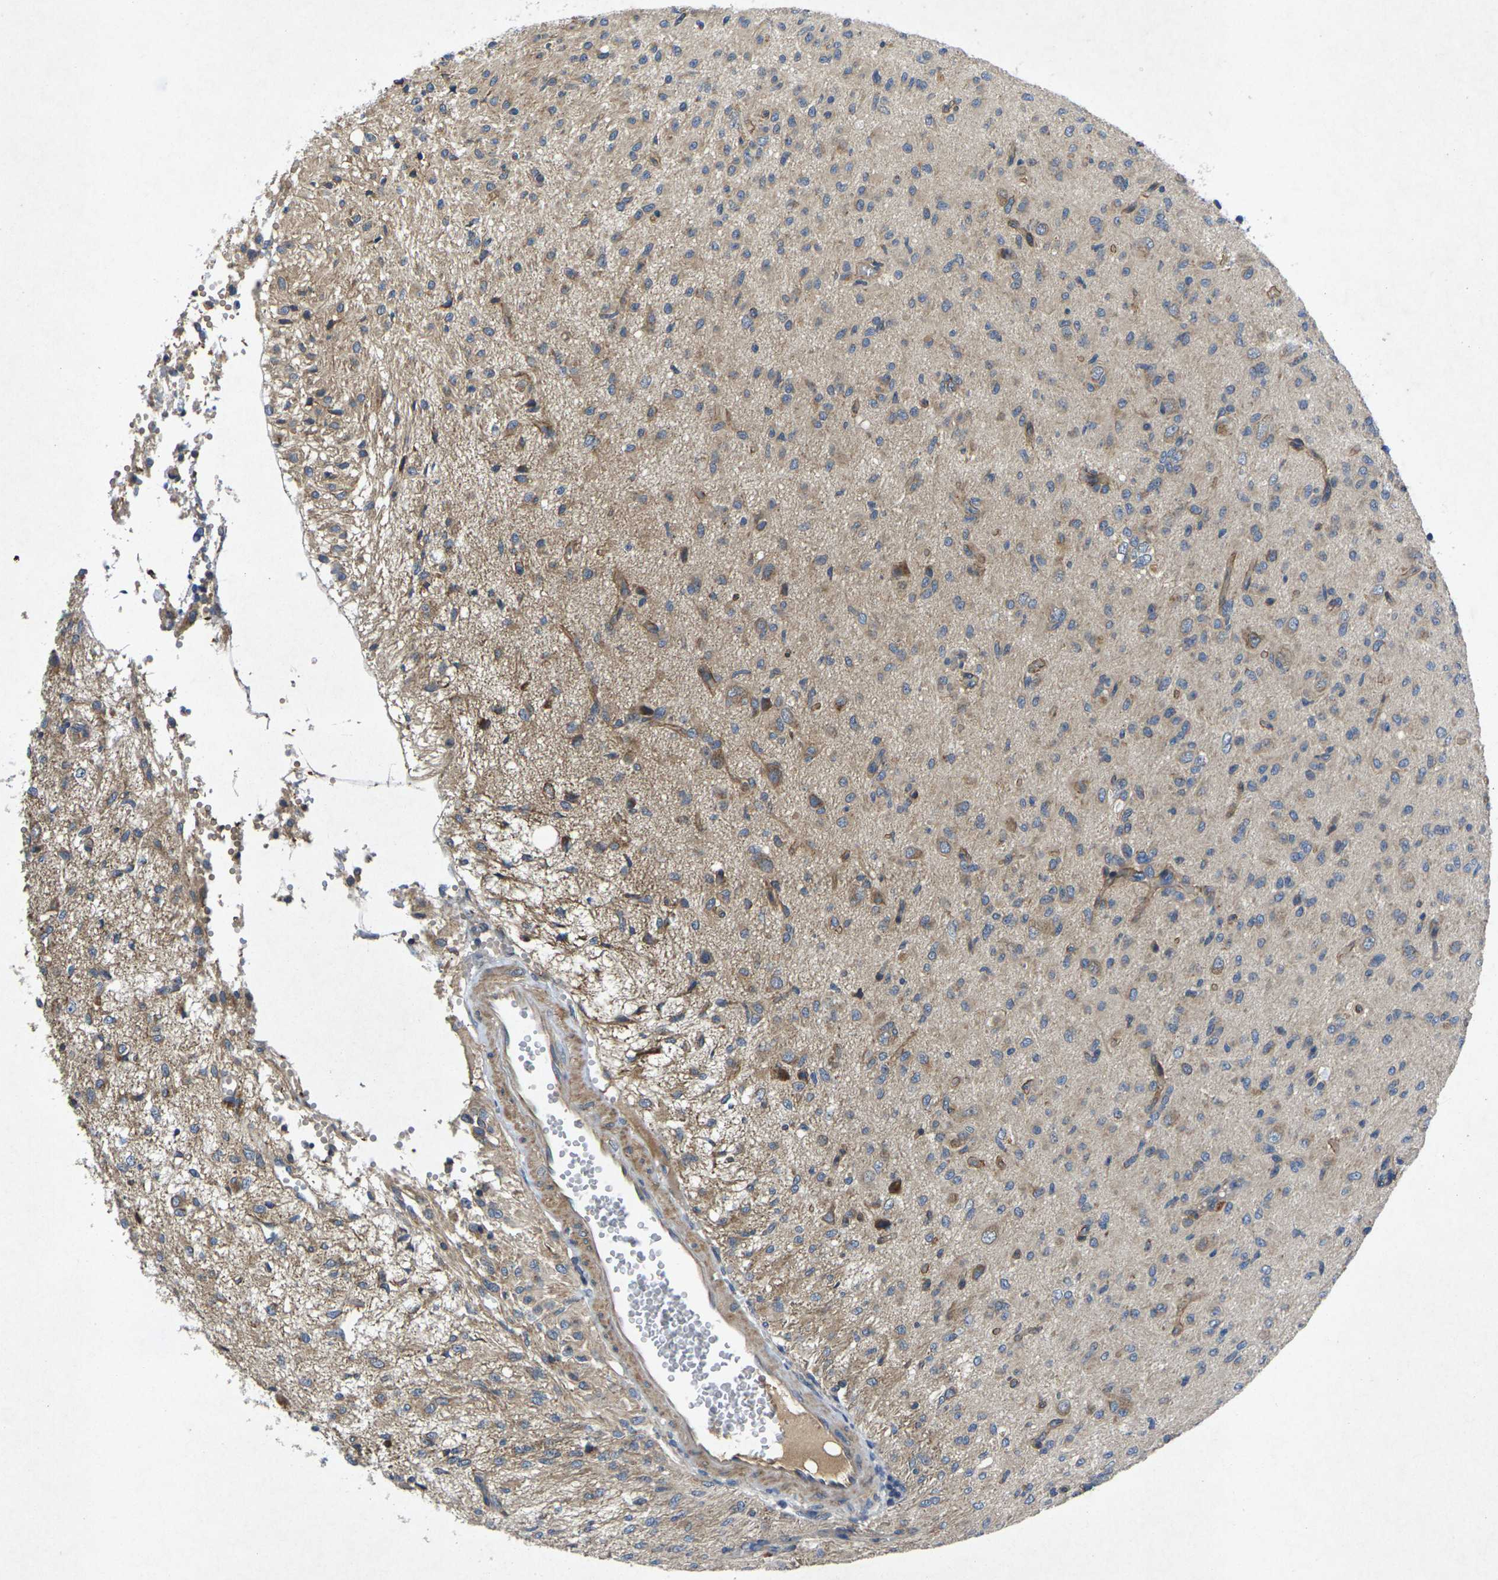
{"staining": {"intensity": "weak", "quantity": "25%-75%", "location": "cytoplasmic/membranous"}, "tissue": "glioma", "cell_type": "Tumor cells", "image_type": "cancer", "snomed": [{"axis": "morphology", "description": "Glioma, malignant, High grade"}, {"axis": "topography", "description": "Brain"}], "caption": "This is a photomicrograph of immunohistochemistry (IHC) staining of glioma, which shows weak expression in the cytoplasmic/membranous of tumor cells.", "gene": "KIF1B", "patient": {"sex": "female", "age": 59}}